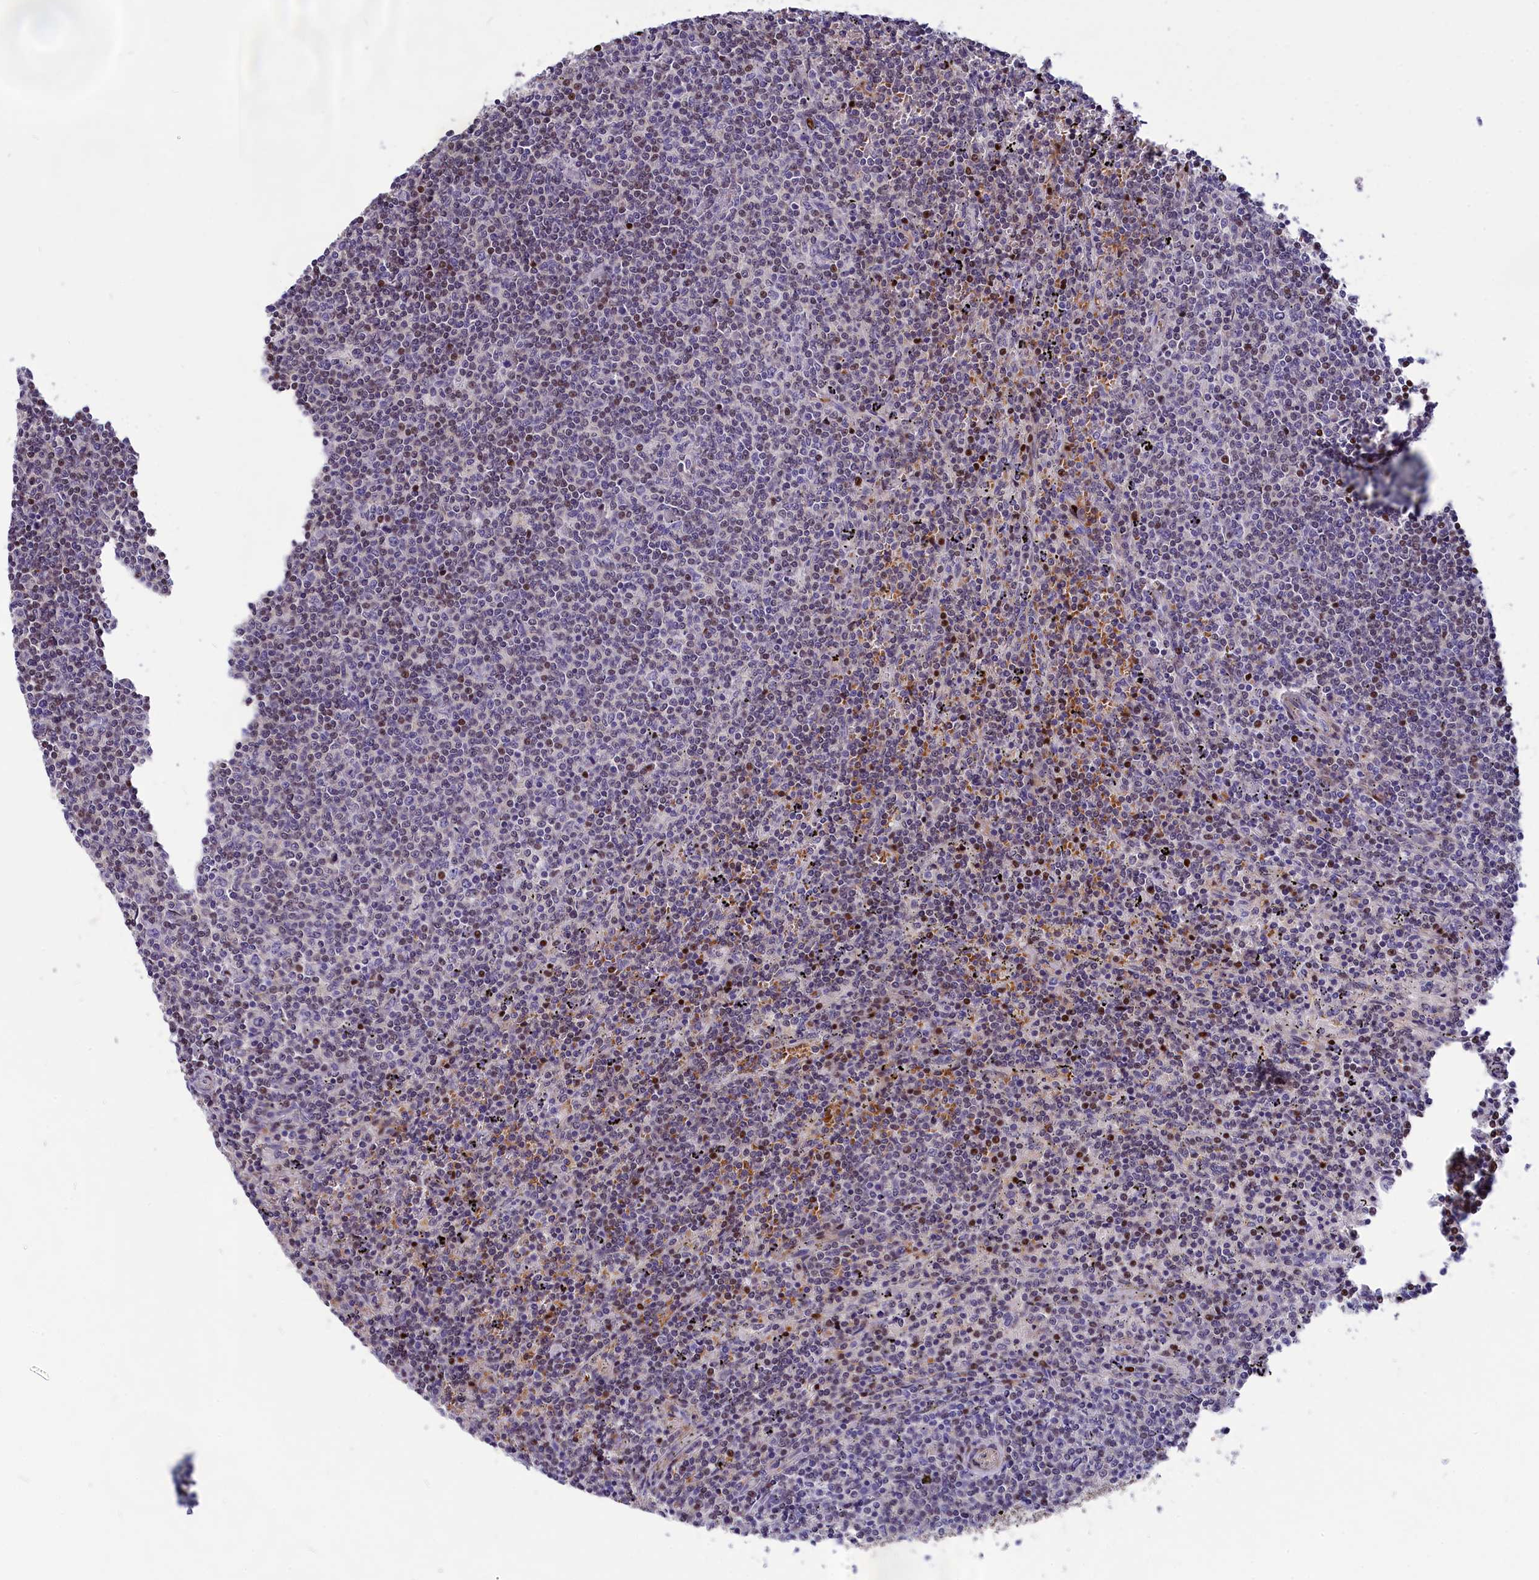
{"staining": {"intensity": "negative", "quantity": "none", "location": "none"}, "tissue": "lymphoma", "cell_type": "Tumor cells", "image_type": "cancer", "snomed": [{"axis": "morphology", "description": "Malignant lymphoma, non-Hodgkin's type, Low grade"}, {"axis": "topography", "description": "Spleen"}], "caption": "The immunohistochemistry micrograph has no significant staining in tumor cells of malignant lymphoma, non-Hodgkin's type (low-grade) tissue.", "gene": "NKPD1", "patient": {"sex": "female", "age": 50}}